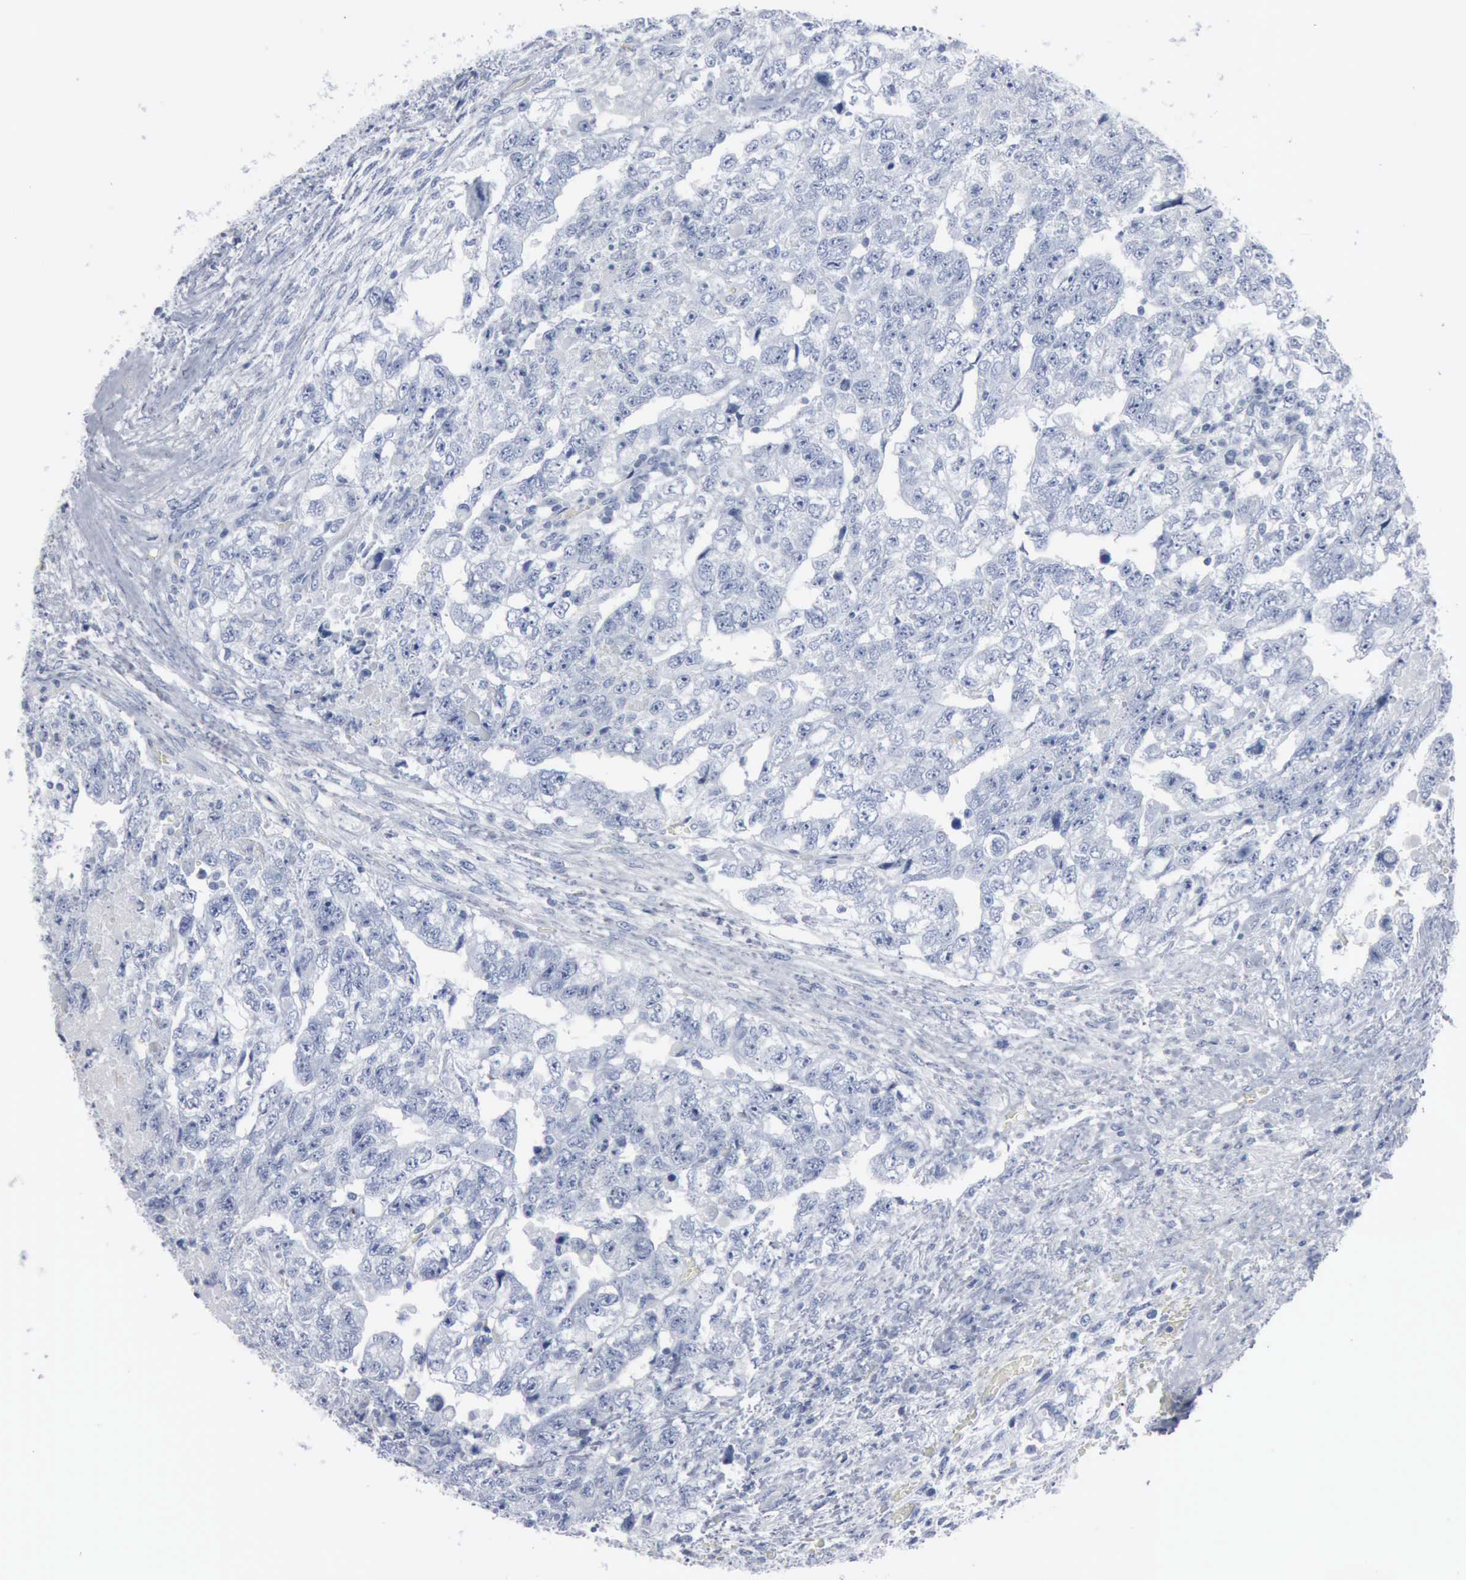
{"staining": {"intensity": "negative", "quantity": "none", "location": "none"}, "tissue": "testis cancer", "cell_type": "Tumor cells", "image_type": "cancer", "snomed": [{"axis": "morphology", "description": "Carcinoma, Embryonal, NOS"}, {"axis": "topography", "description": "Testis"}], "caption": "This is an immunohistochemistry histopathology image of human testis embryonal carcinoma. There is no staining in tumor cells.", "gene": "DMD", "patient": {"sex": "male", "age": 36}}